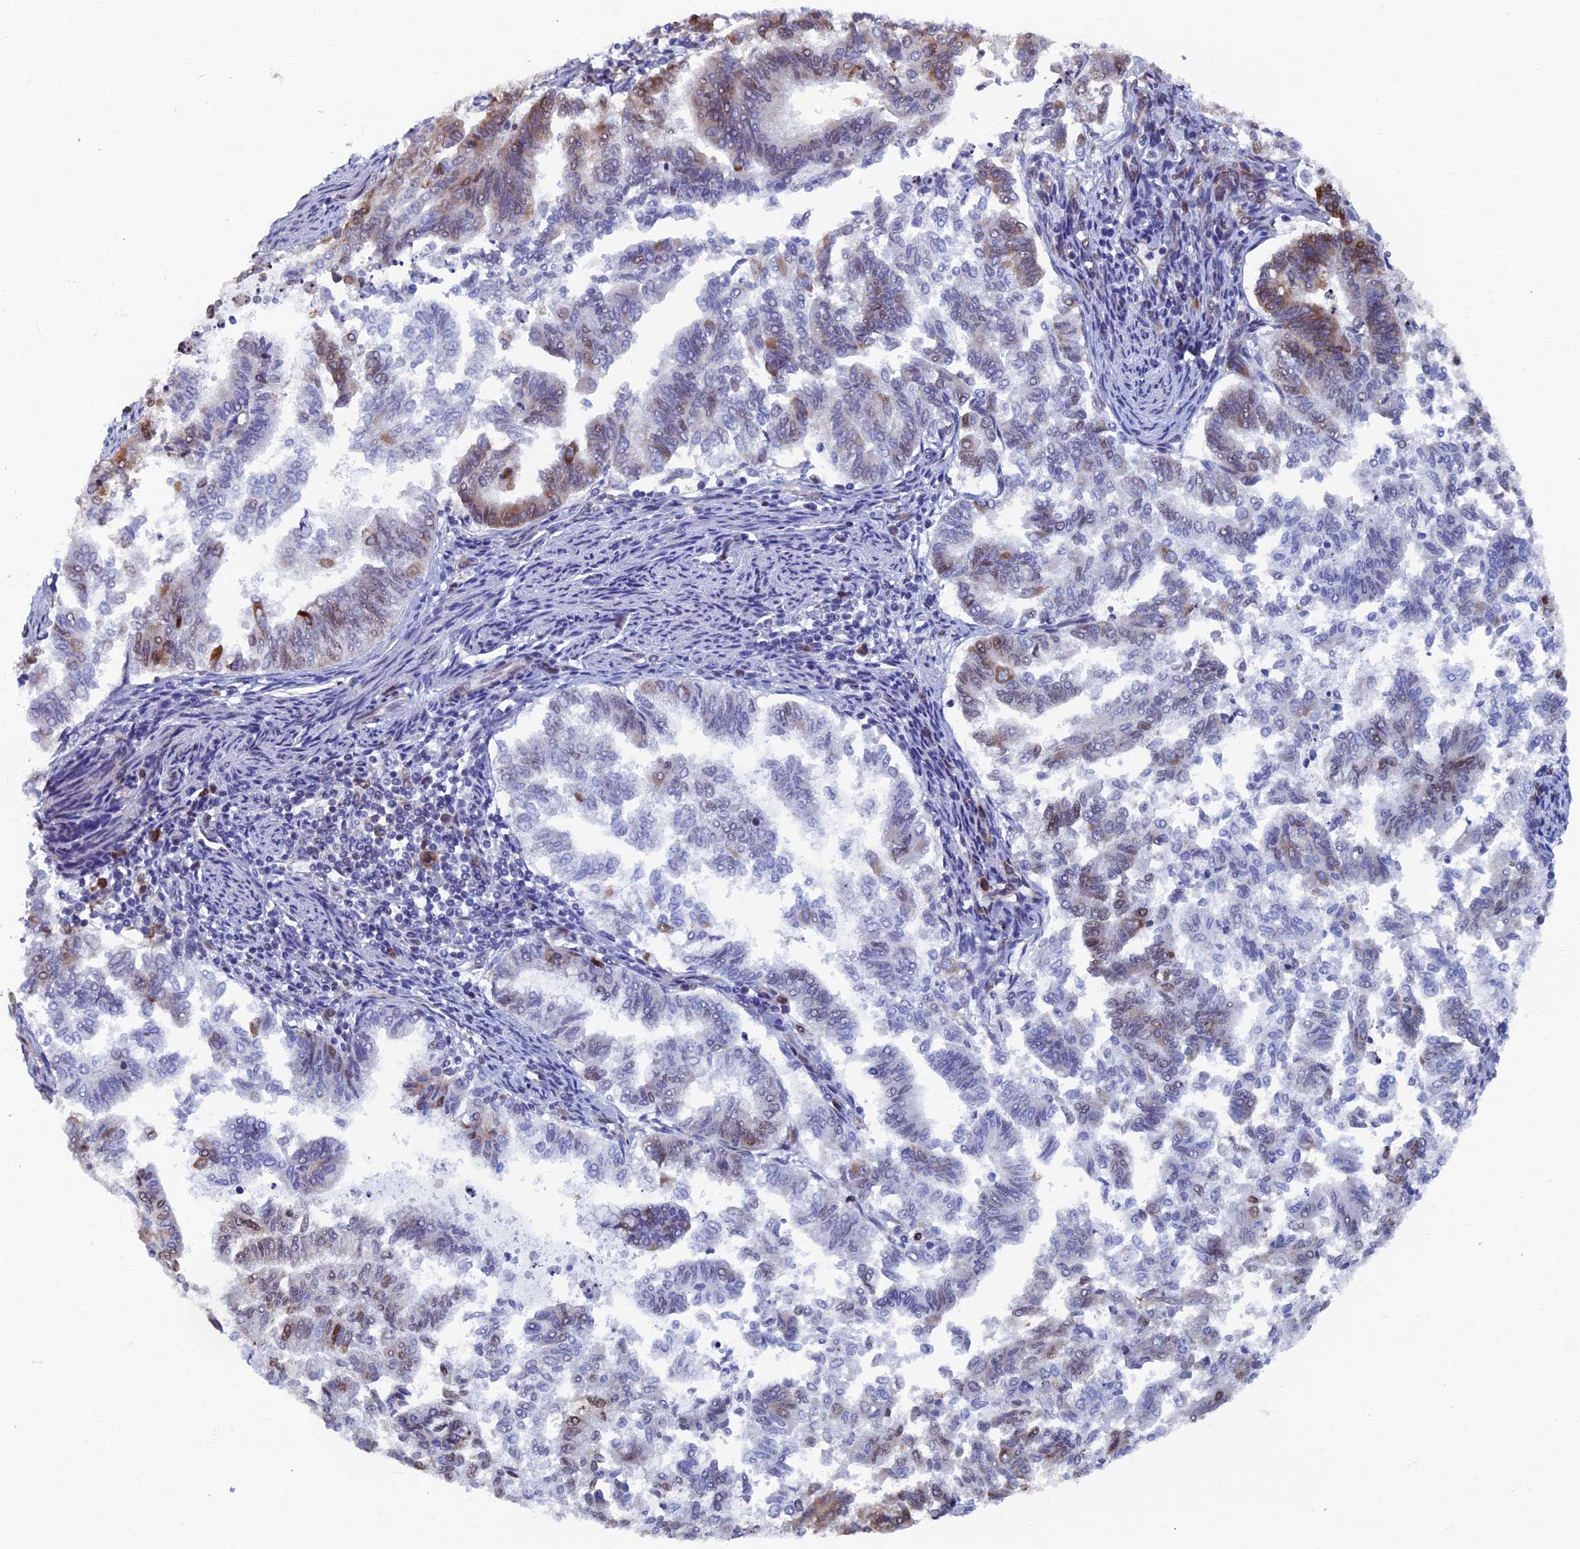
{"staining": {"intensity": "weak", "quantity": "<25%", "location": "cytoplasmic/membranous,nuclear"}, "tissue": "endometrial cancer", "cell_type": "Tumor cells", "image_type": "cancer", "snomed": [{"axis": "morphology", "description": "Adenocarcinoma, NOS"}, {"axis": "topography", "description": "Endometrium"}], "caption": "Tumor cells are negative for protein expression in human adenocarcinoma (endometrial).", "gene": "YBX1", "patient": {"sex": "female", "age": 79}}